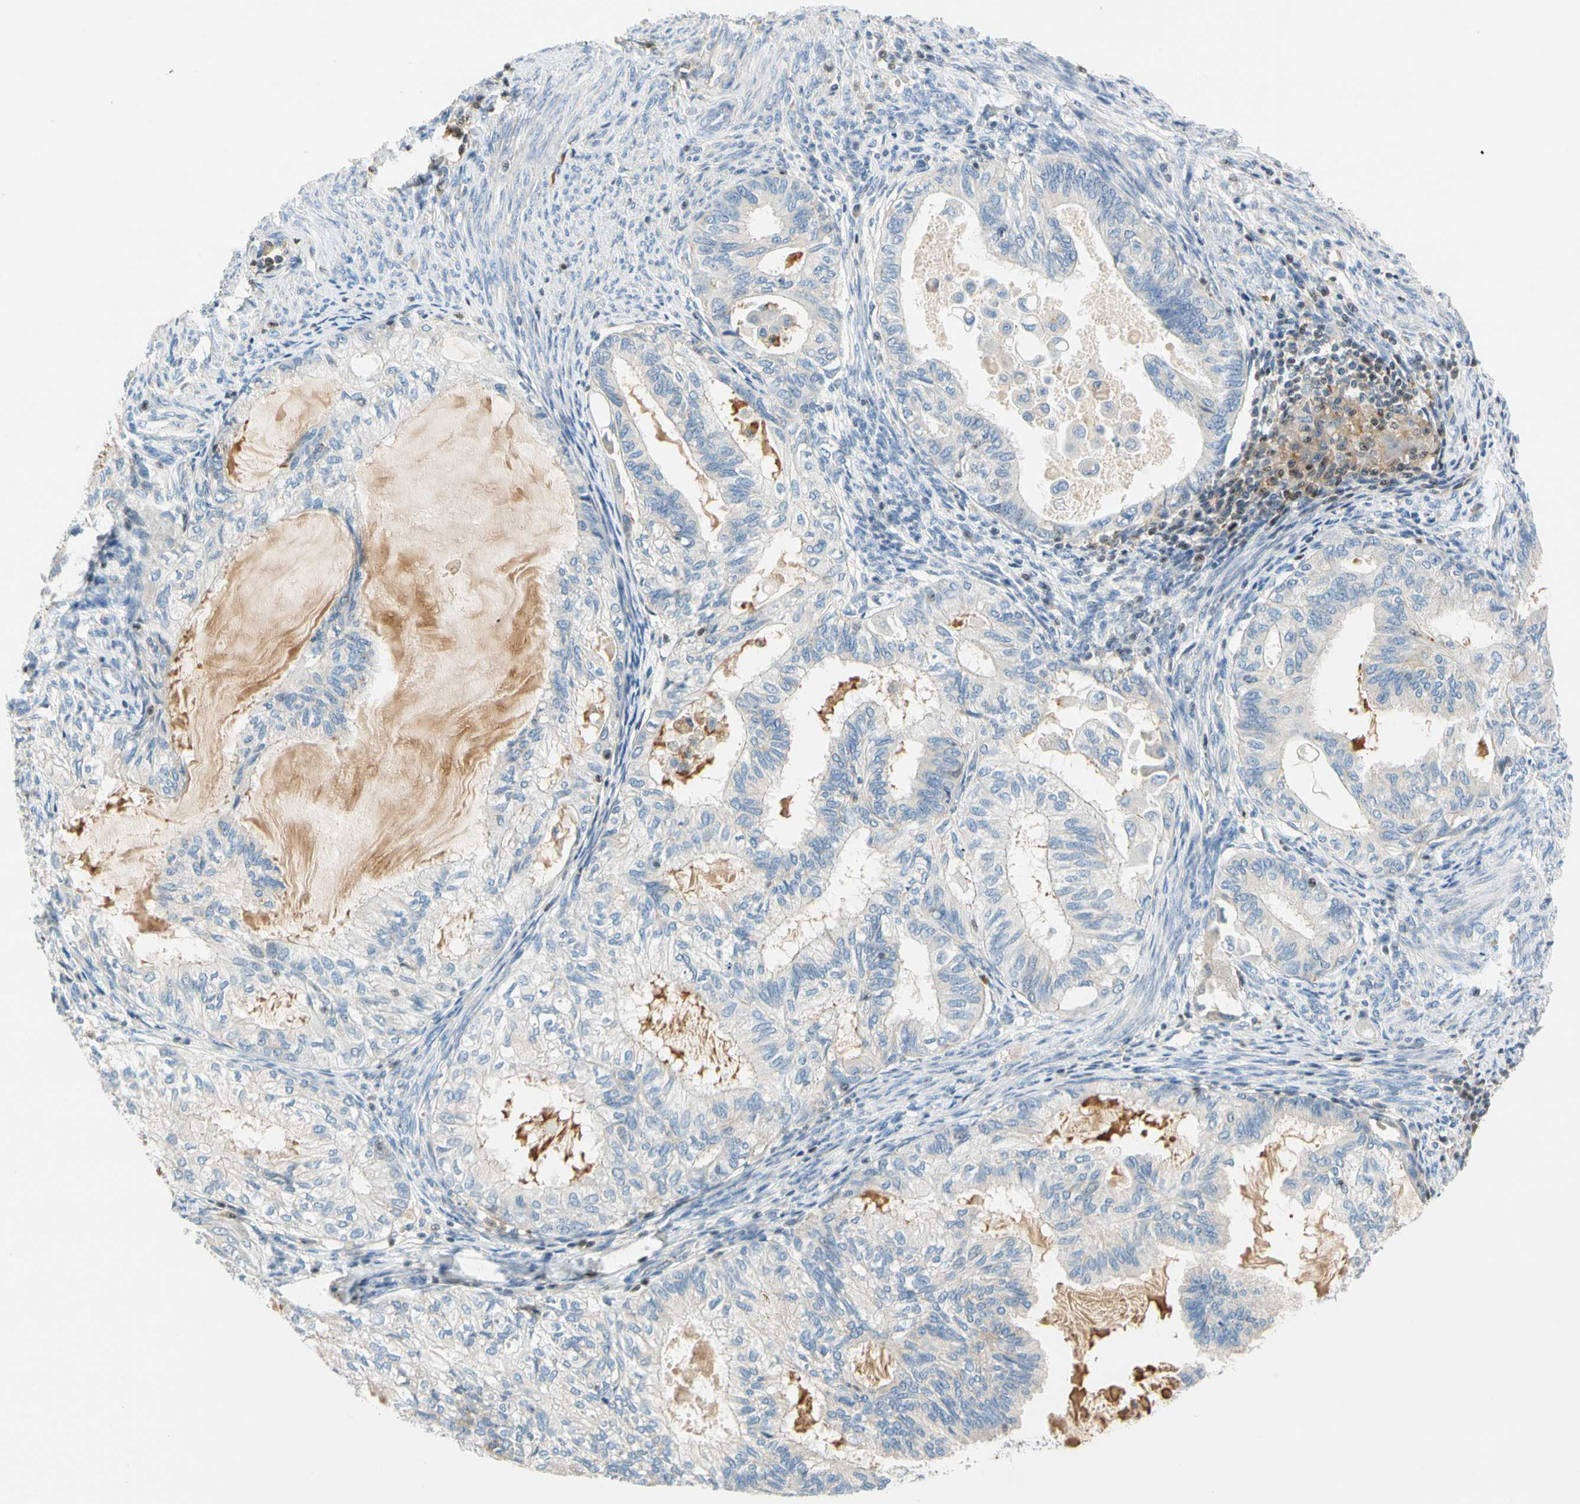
{"staining": {"intensity": "negative", "quantity": "none", "location": "none"}, "tissue": "cervical cancer", "cell_type": "Tumor cells", "image_type": "cancer", "snomed": [{"axis": "morphology", "description": "Normal tissue, NOS"}, {"axis": "morphology", "description": "Adenocarcinoma, NOS"}, {"axis": "topography", "description": "Cervix"}, {"axis": "topography", "description": "Endometrium"}], "caption": "Cervical cancer (adenocarcinoma) stained for a protein using immunohistochemistry (IHC) shows no staining tumor cells.", "gene": "SP140", "patient": {"sex": "female", "age": 86}}